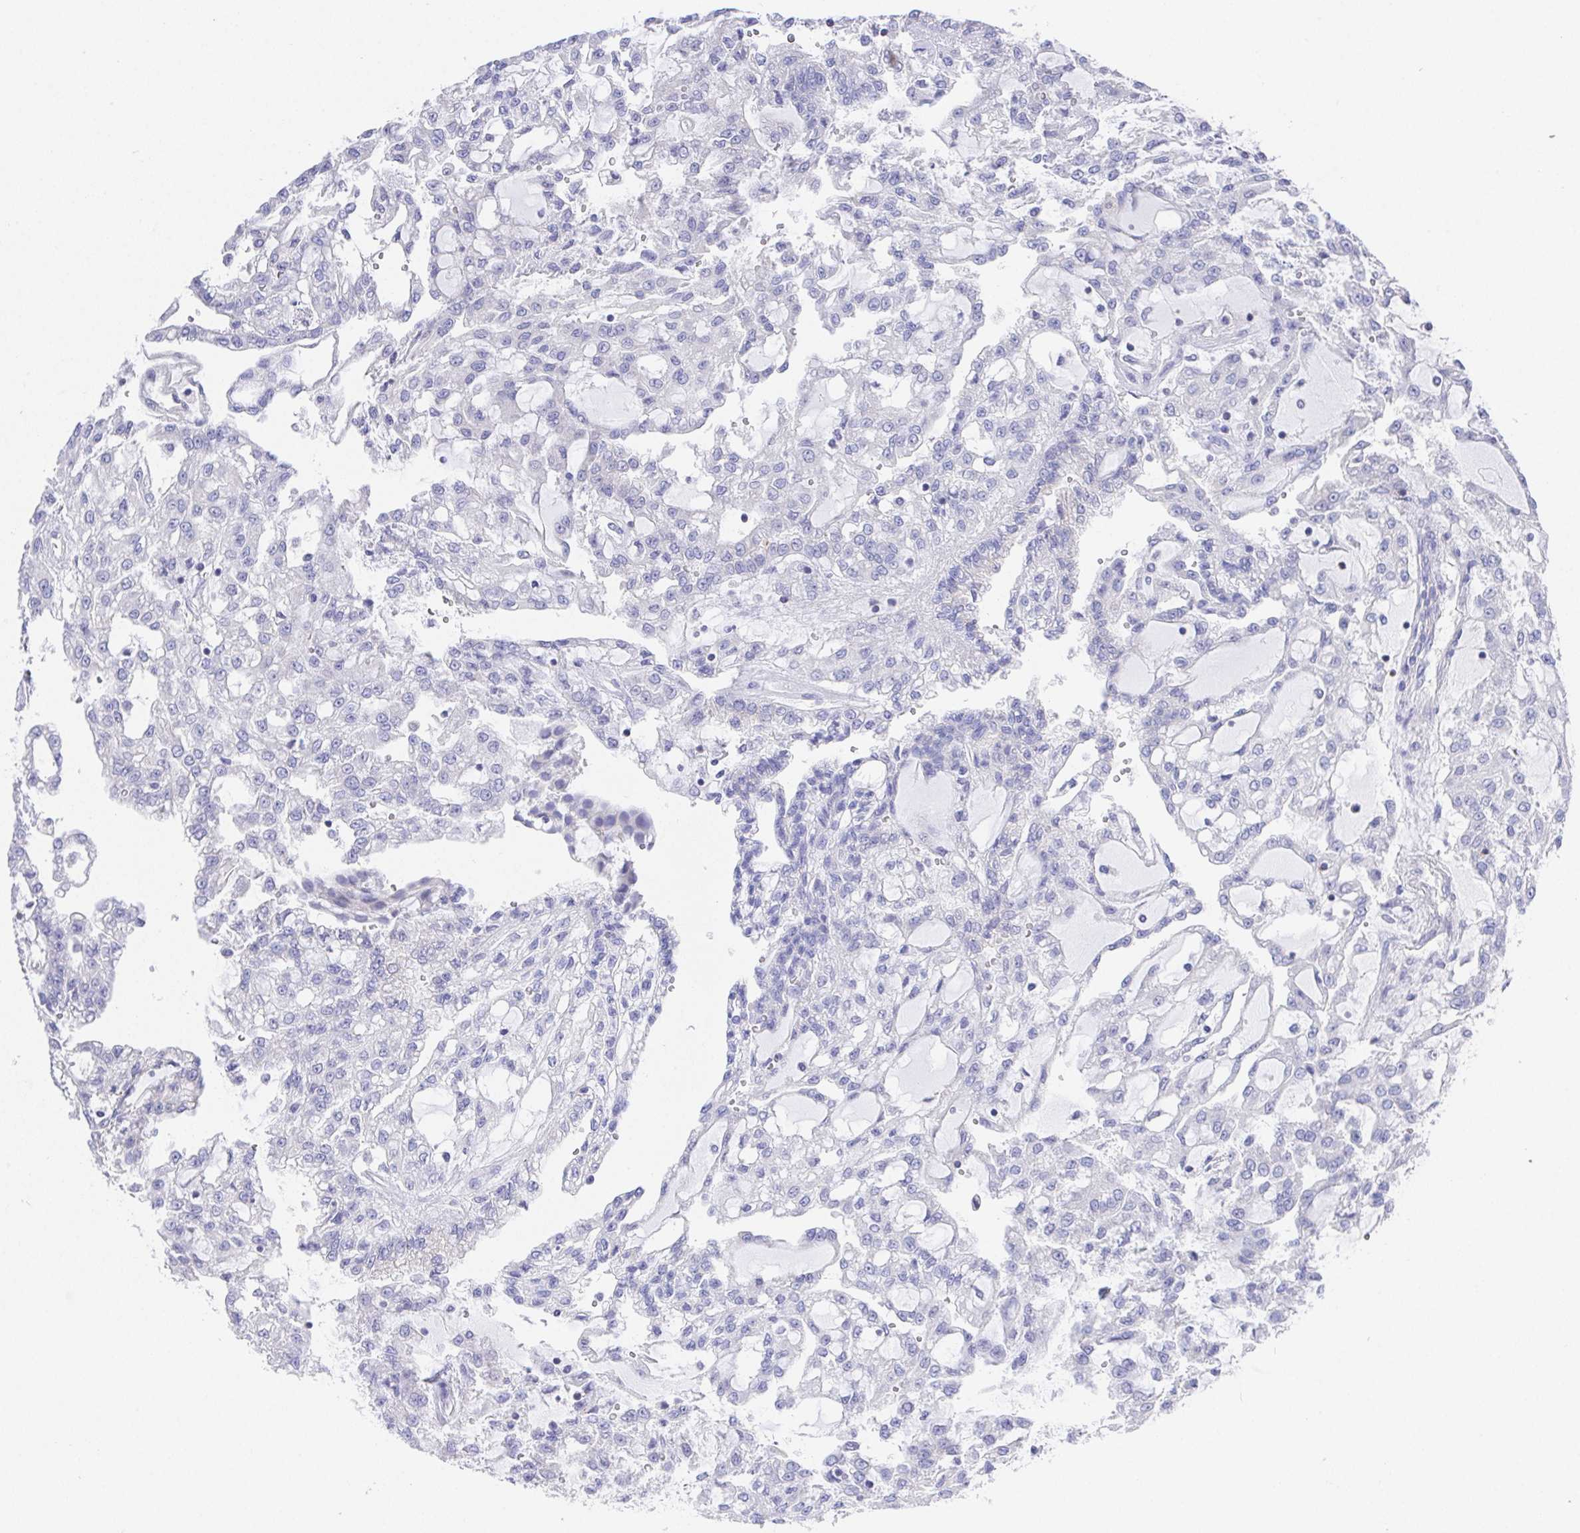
{"staining": {"intensity": "negative", "quantity": "none", "location": "none"}, "tissue": "renal cancer", "cell_type": "Tumor cells", "image_type": "cancer", "snomed": [{"axis": "morphology", "description": "Adenocarcinoma, NOS"}, {"axis": "topography", "description": "Kidney"}], "caption": "Micrograph shows no significant protein staining in tumor cells of renal cancer (adenocarcinoma).", "gene": "PRG3", "patient": {"sex": "male", "age": 63}}